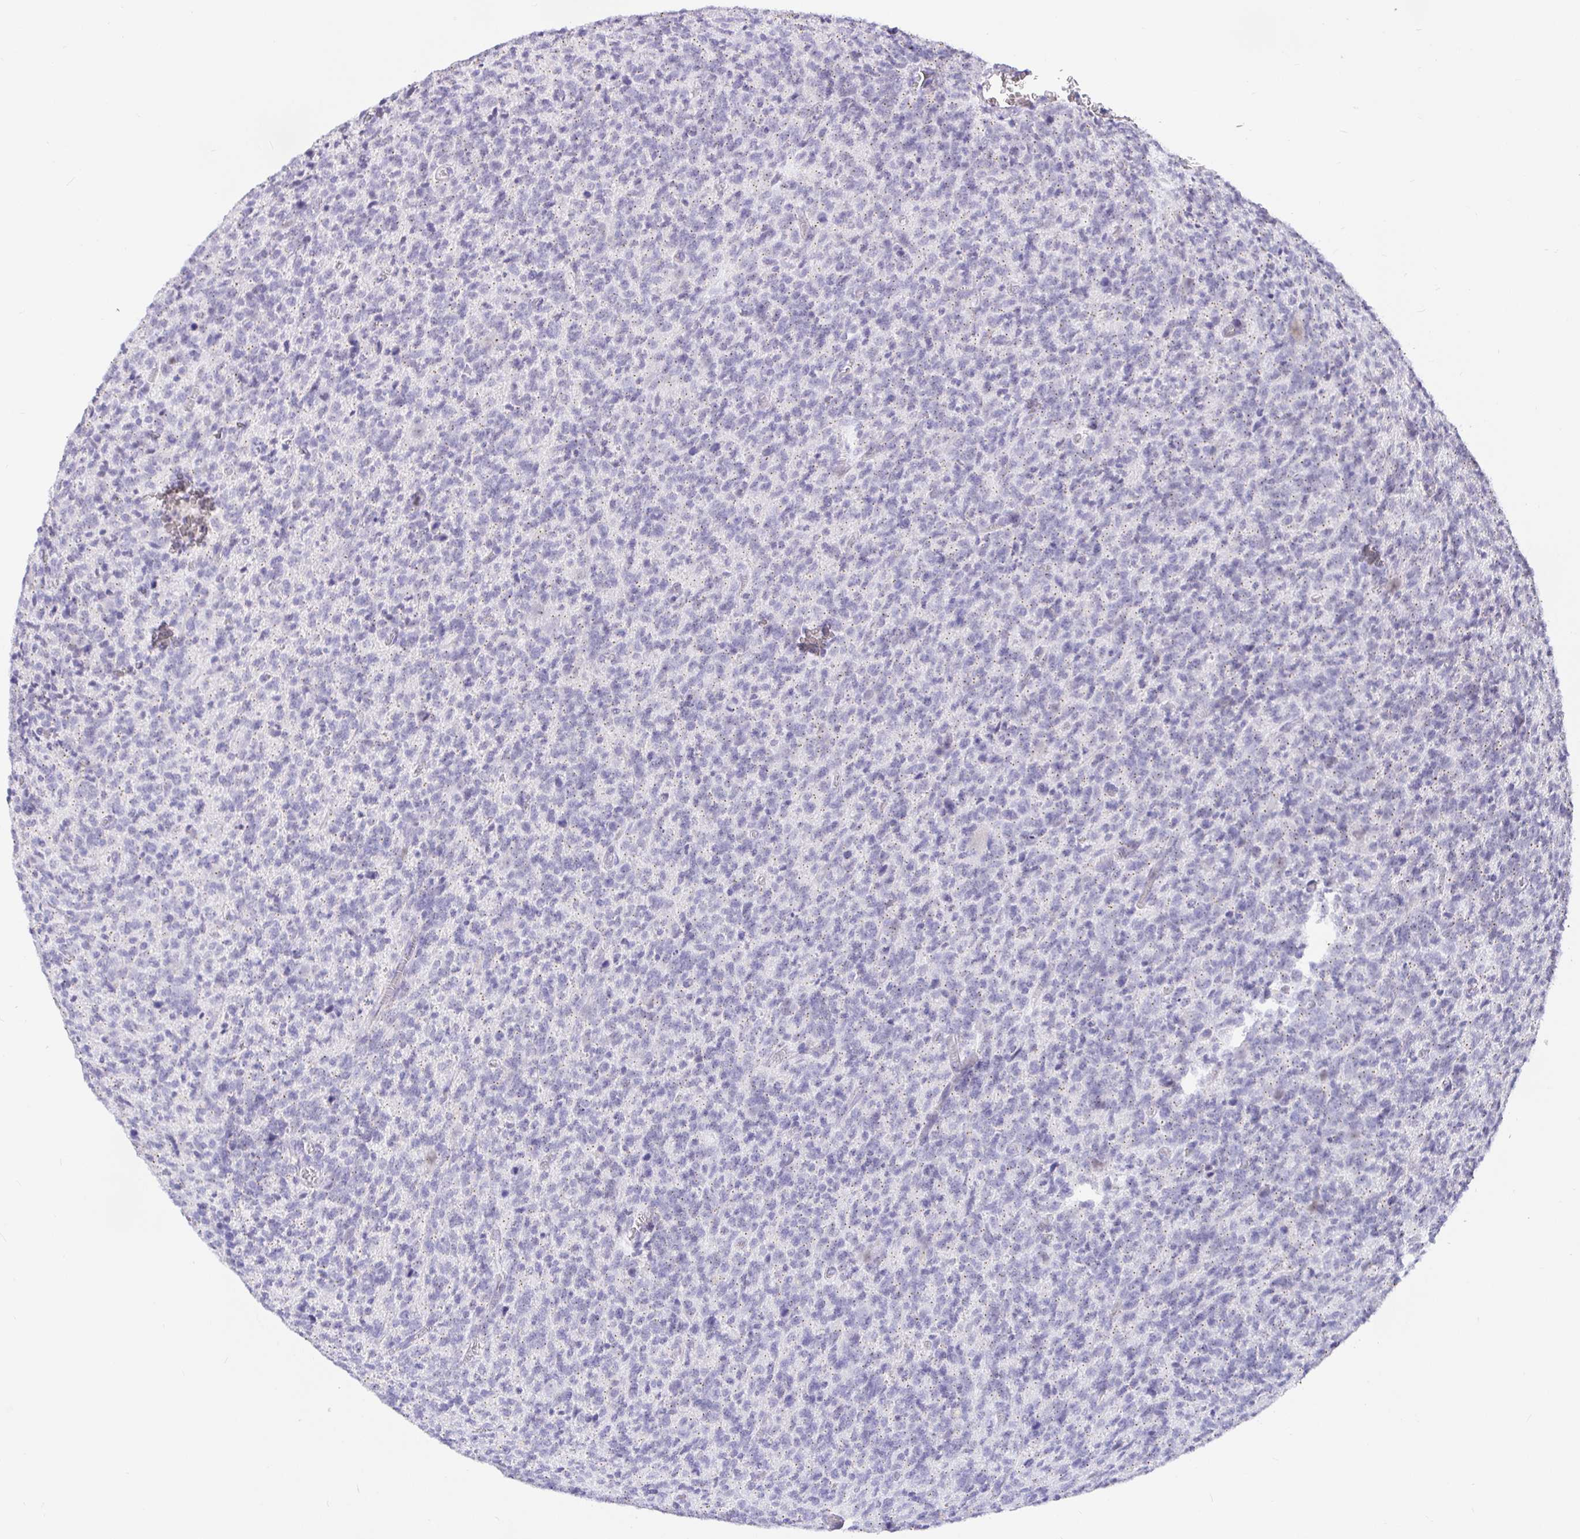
{"staining": {"intensity": "negative", "quantity": "none", "location": "none"}, "tissue": "glioma", "cell_type": "Tumor cells", "image_type": "cancer", "snomed": [{"axis": "morphology", "description": "Glioma, malignant, High grade"}, {"axis": "topography", "description": "Brain"}], "caption": "Glioma was stained to show a protein in brown. There is no significant positivity in tumor cells.", "gene": "EZHIP", "patient": {"sex": "male", "age": 76}}